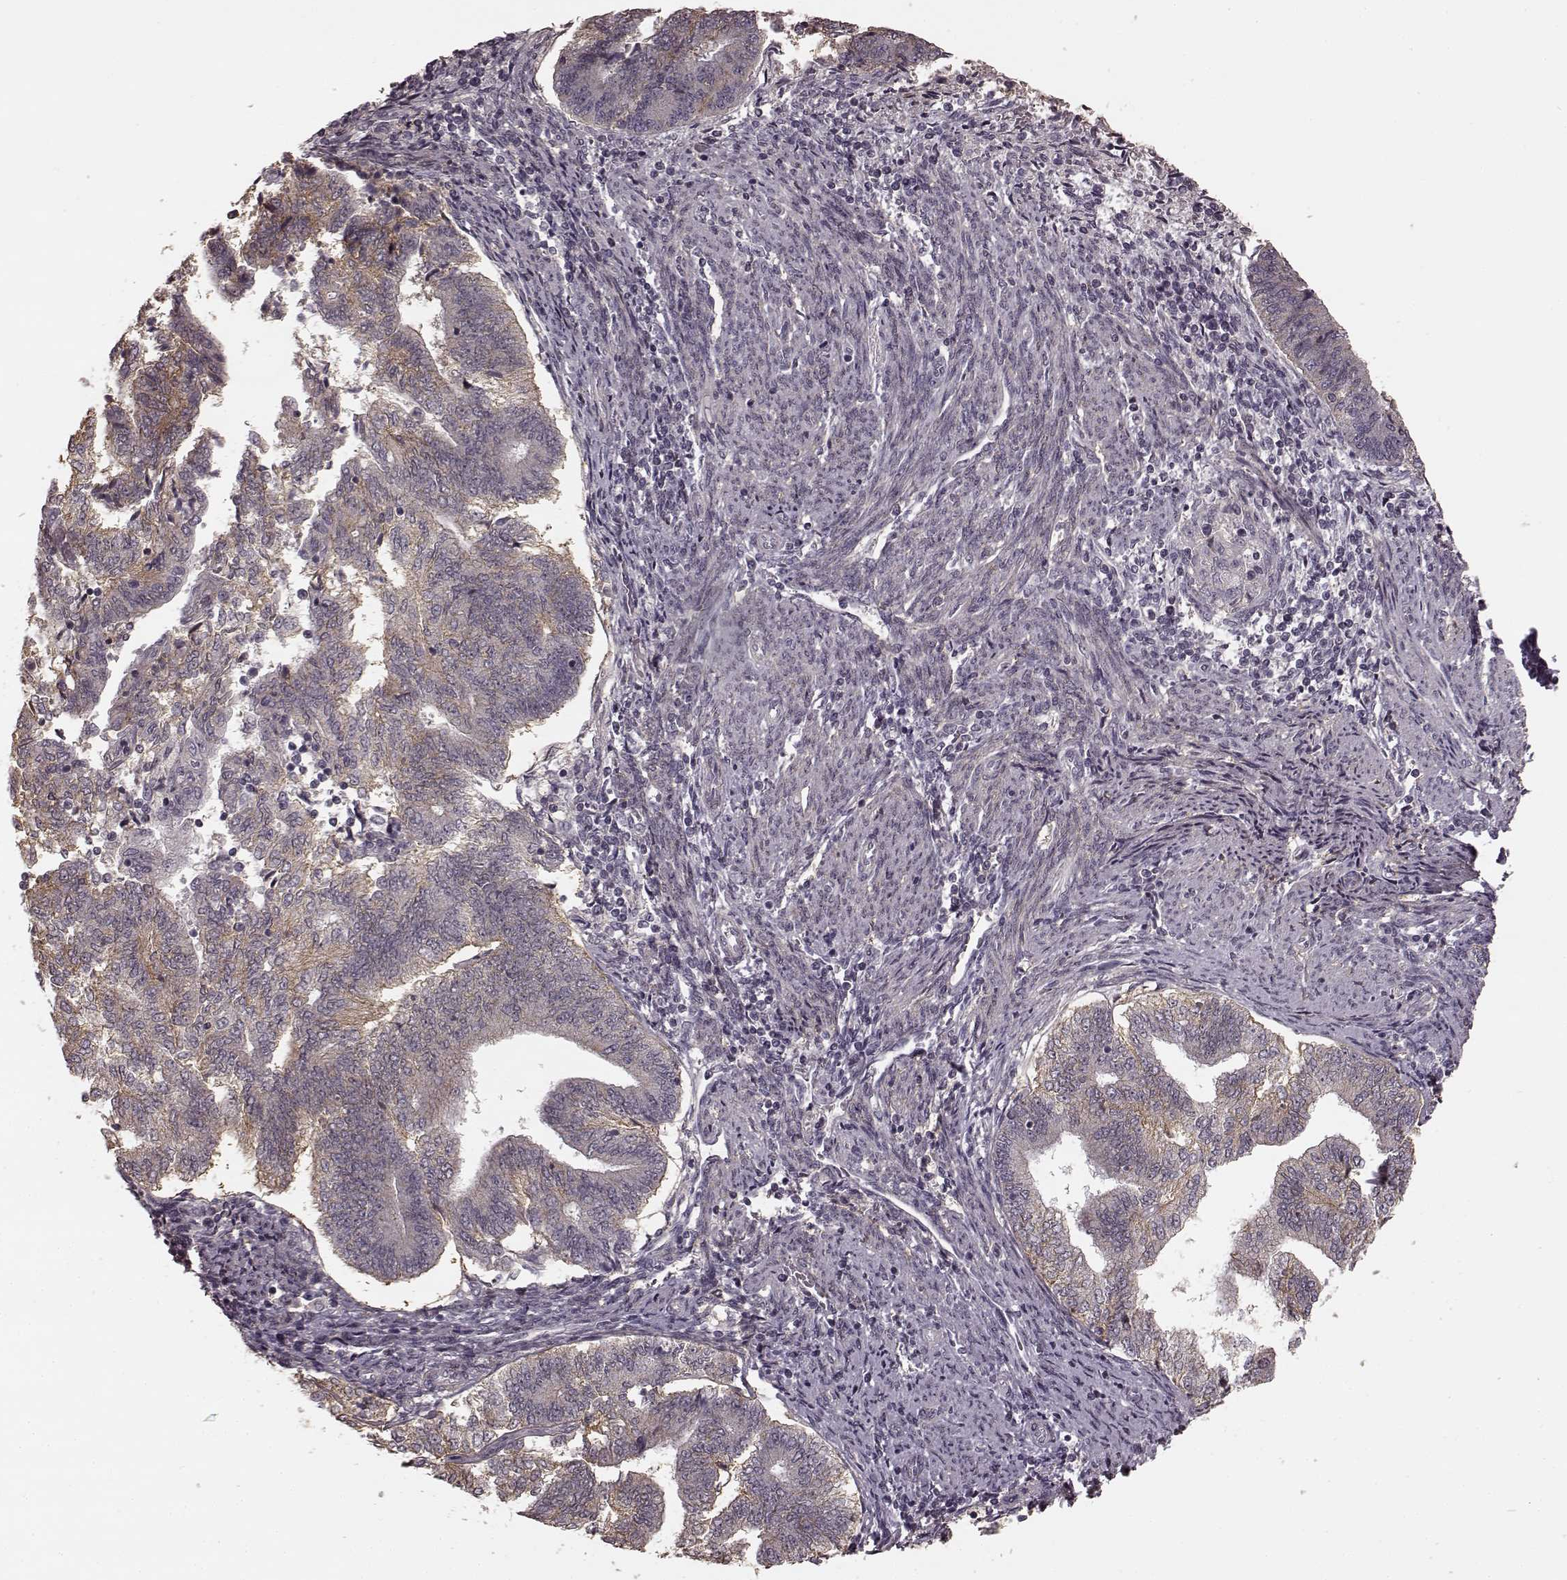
{"staining": {"intensity": "weak", "quantity": "25%-75%", "location": "cytoplasmic/membranous"}, "tissue": "endometrial cancer", "cell_type": "Tumor cells", "image_type": "cancer", "snomed": [{"axis": "morphology", "description": "Adenocarcinoma, NOS"}, {"axis": "topography", "description": "Endometrium"}], "caption": "Weak cytoplasmic/membranous protein positivity is identified in about 25%-75% of tumor cells in endometrial cancer.", "gene": "PRKCE", "patient": {"sex": "female", "age": 65}}